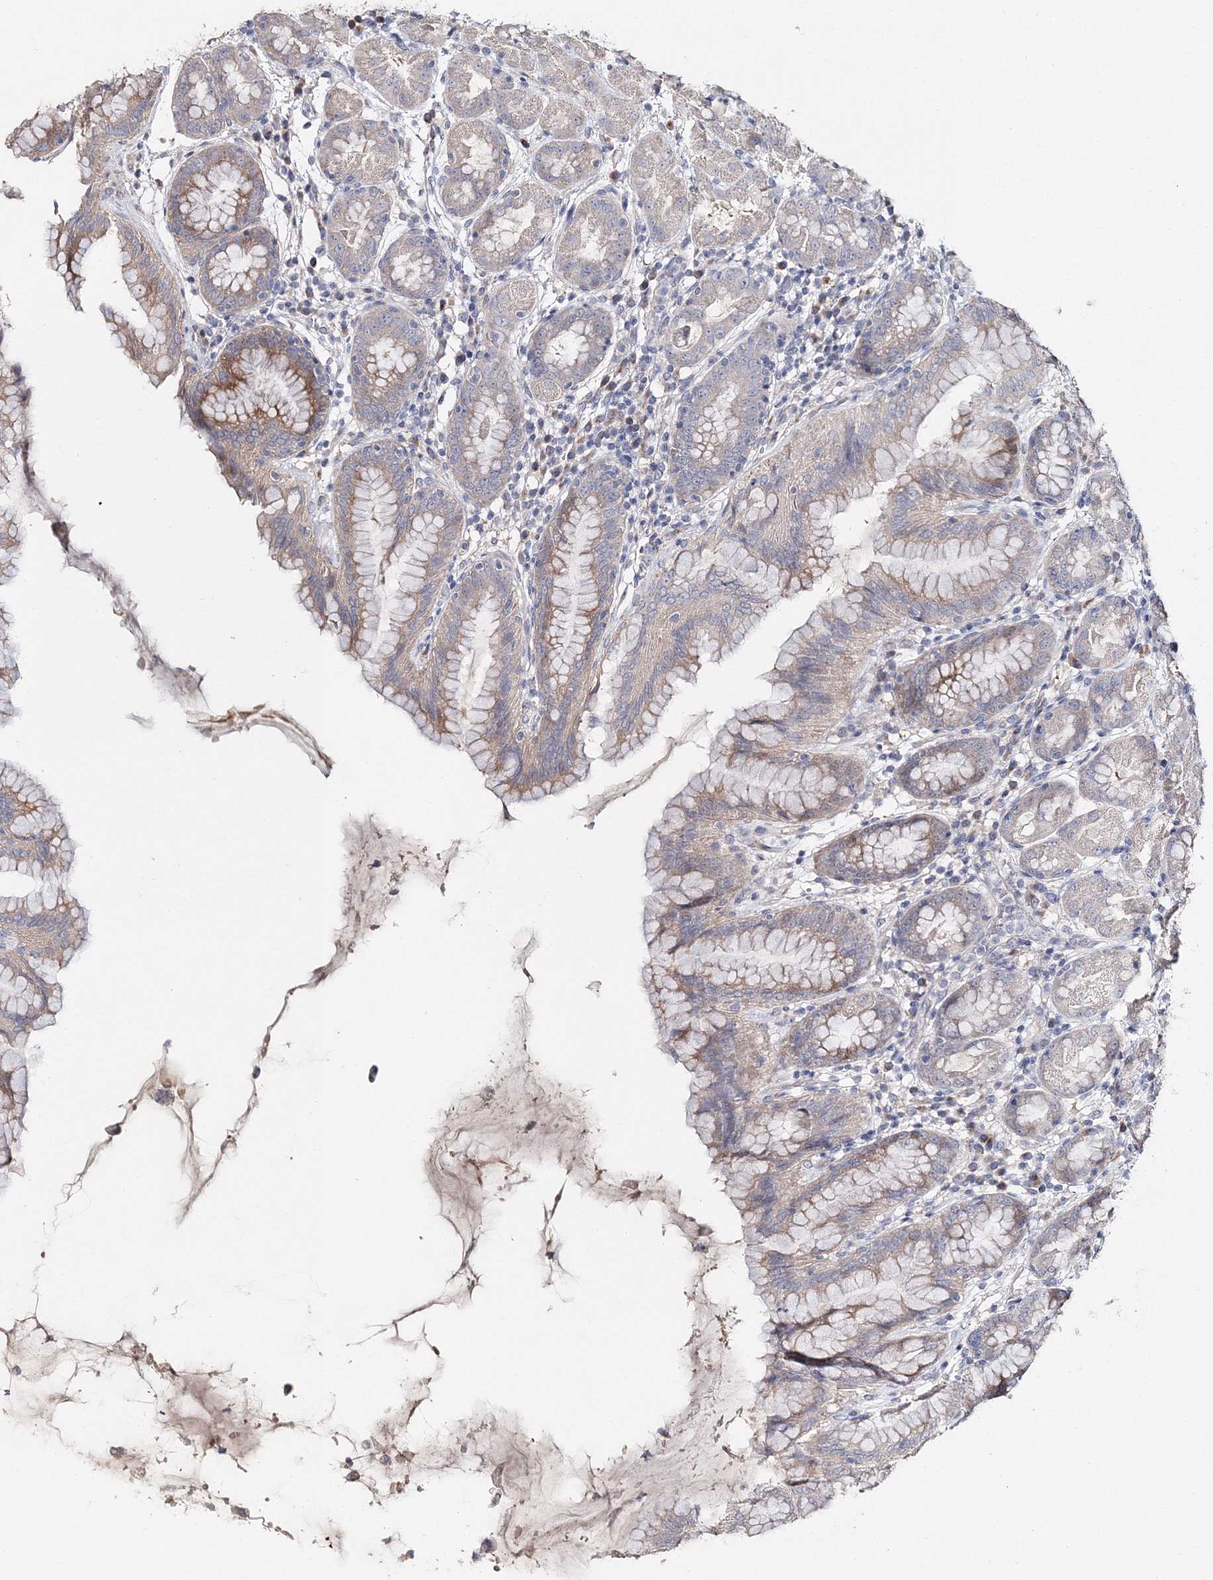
{"staining": {"intensity": "moderate", "quantity": "<25%", "location": "cytoplasmic/membranous"}, "tissue": "stomach", "cell_type": "Glandular cells", "image_type": "normal", "snomed": [{"axis": "morphology", "description": "Normal tissue, NOS"}, {"axis": "topography", "description": "Stomach"}], "caption": "Human stomach stained for a protein (brown) reveals moderate cytoplasmic/membranous positive positivity in about <25% of glandular cells.", "gene": "GJB5", "patient": {"sex": "female", "age": 79}}